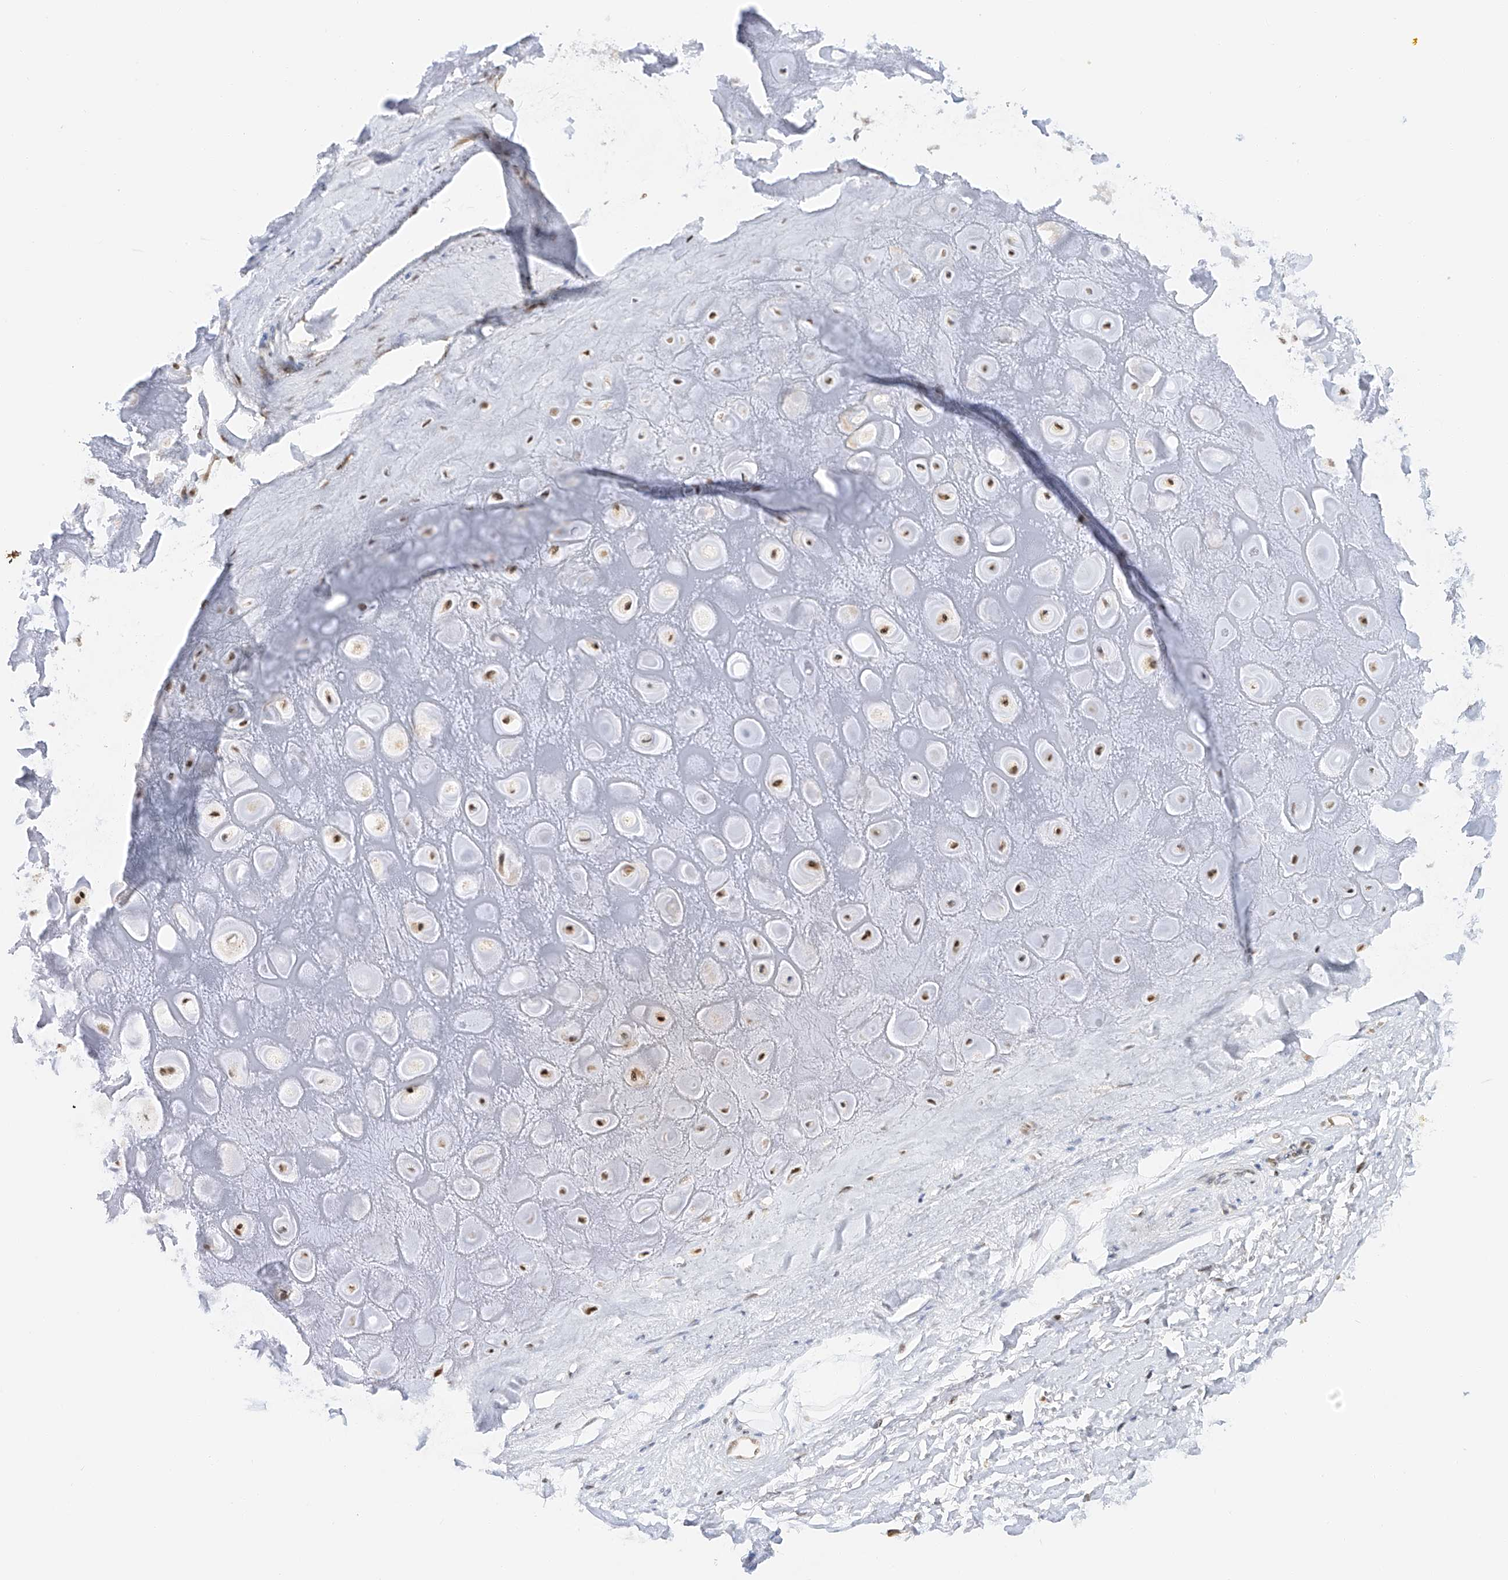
{"staining": {"intensity": "negative", "quantity": "none", "location": "none"}, "tissue": "adipose tissue", "cell_type": "Adipocytes", "image_type": "normal", "snomed": [{"axis": "morphology", "description": "Normal tissue, NOS"}, {"axis": "morphology", "description": "Basal cell carcinoma"}, {"axis": "topography", "description": "Skin"}], "caption": "This is a photomicrograph of immunohistochemistry (IHC) staining of unremarkable adipose tissue, which shows no expression in adipocytes.", "gene": "POGK", "patient": {"sex": "female", "age": 89}}